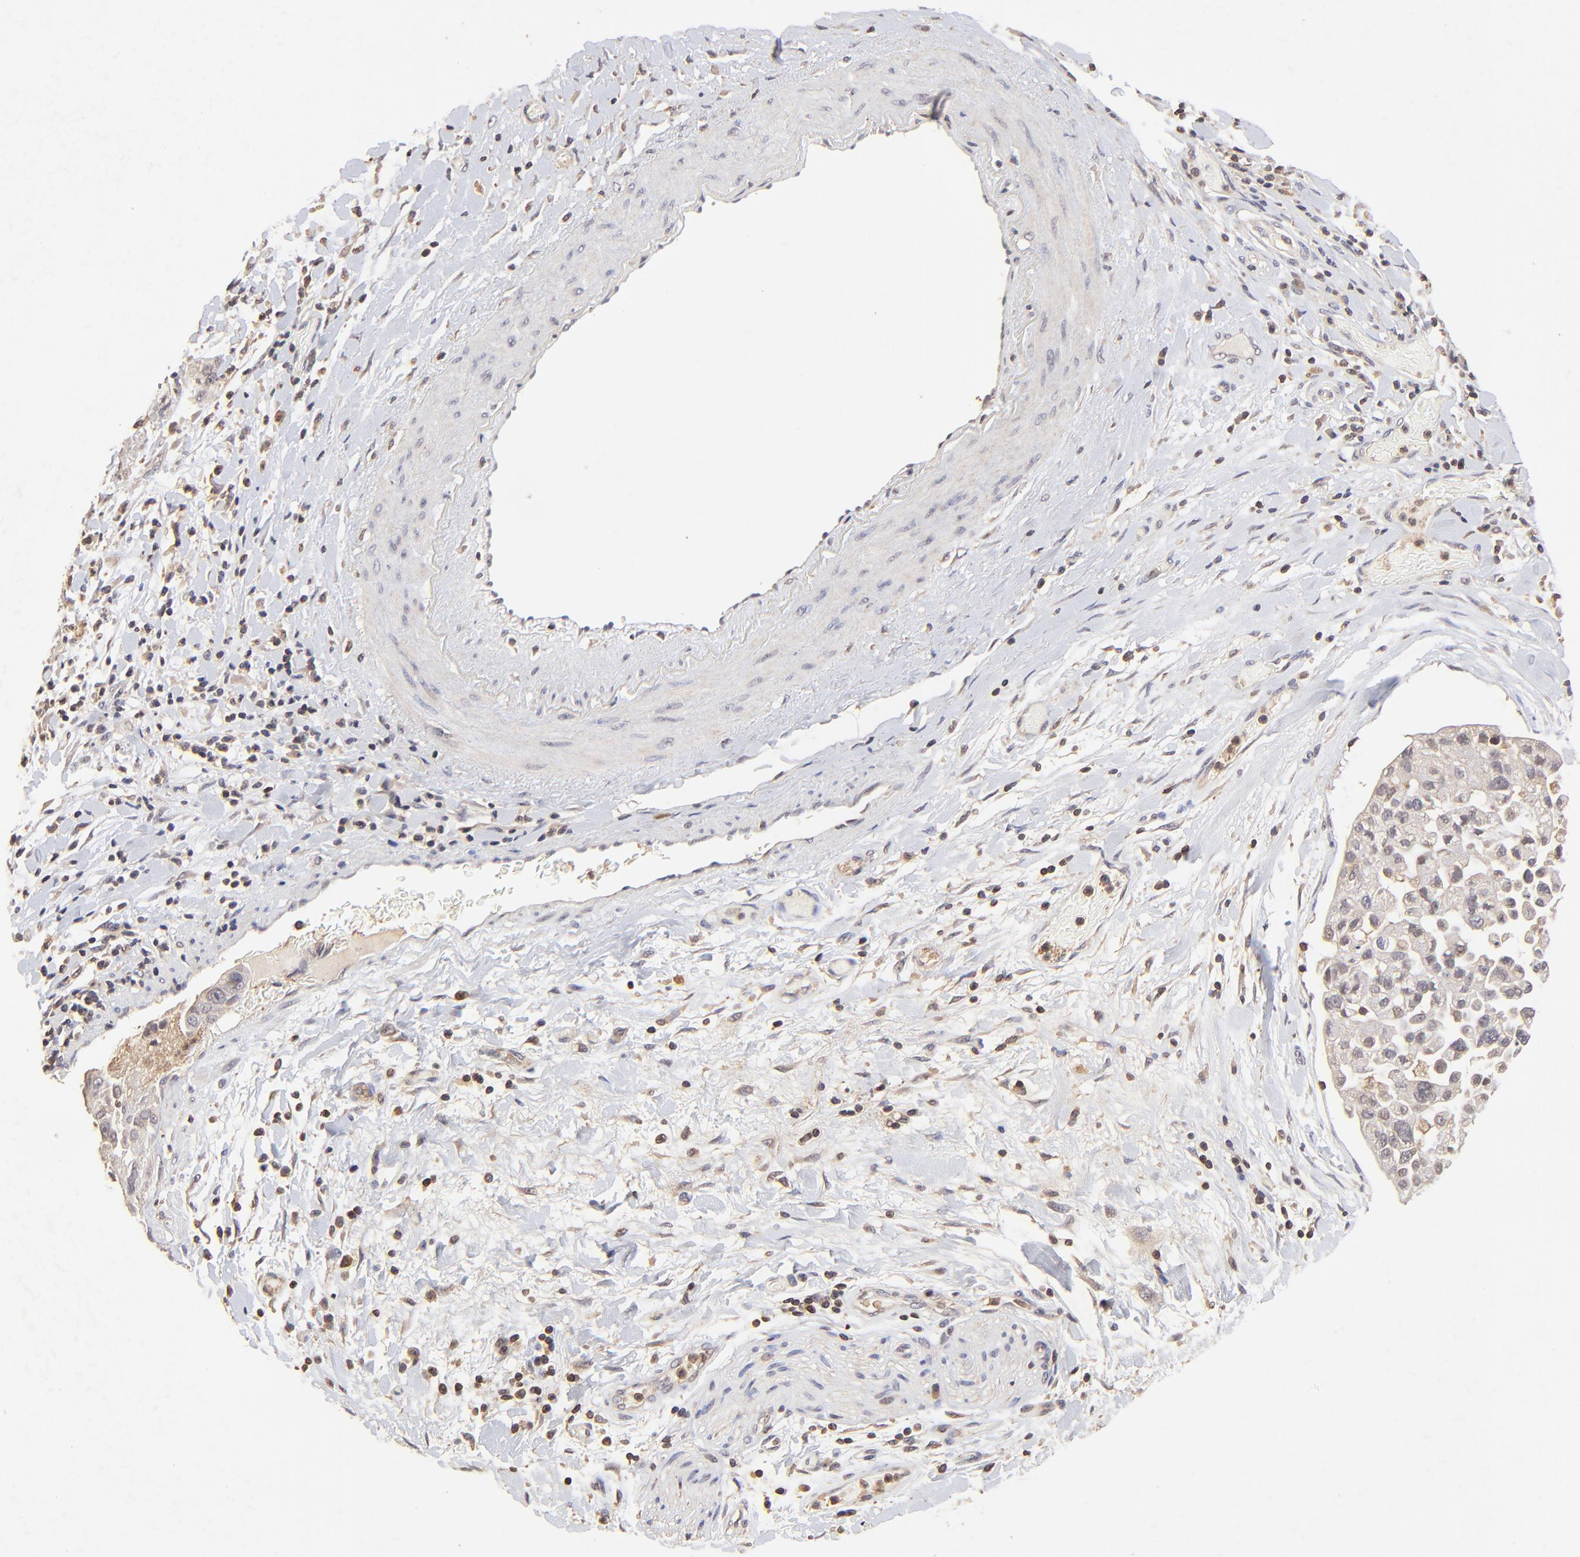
{"staining": {"intensity": "weak", "quantity": ">75%", "location": "cytoplasmic/membranous"}, "tissue": "pancreatic cancer", "cell_type": "Tumor cells", "image_type": "cancer", "snomed": [{"axis": "morphology", "description": "Adenocarcinoma, NOS"}, {"axis": "topography", "description": "Pancreas"}], "caption": "The image shows staining of adenocarcinoma (pancreatic), revealing weak cytoplasmic/membranous protein staining (brown color) within tumor cells.", "gene": "STON2", "patient": {"sex": "female", "age": 52}}